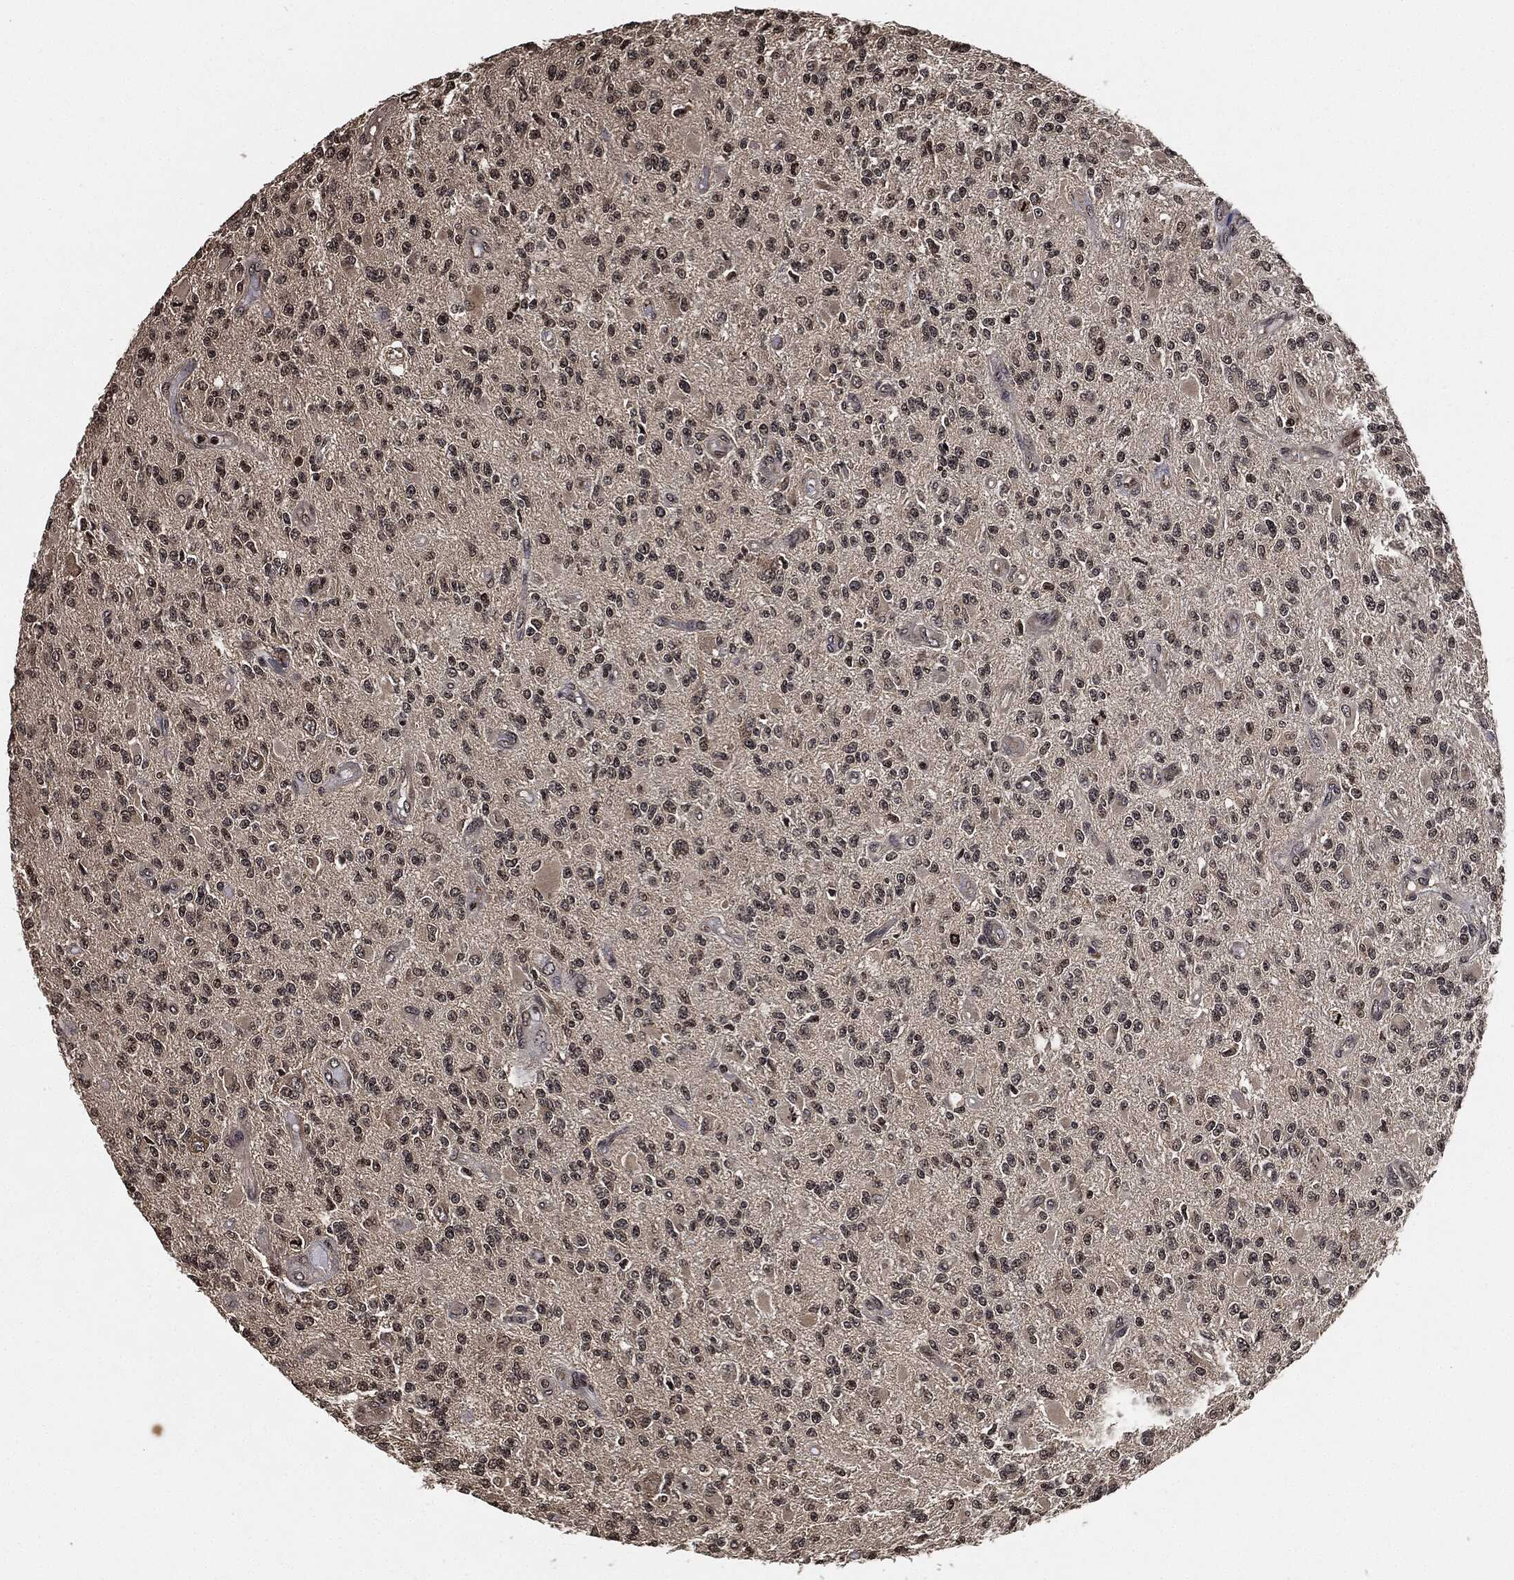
{"staining": {"intensity": "negative", "quantity": "none", "location": "none"}, "tissue": "glioma", "cell_type": "Tumor cells", "image_type": "cancer", "snomed": [{"axis": "morphology", "description": "Glioma, malignant, High grade"}, {"axis": "topography", "description": "Brain"}], "caption": "Immunohistochemistry (IHC) photomicrograph of human malignant high-grade glioma stained for a protein (brown), which shows no positivity in tumor cells.", "gene": "PDK1", "patient": {"sex": "female", "age": 63}}